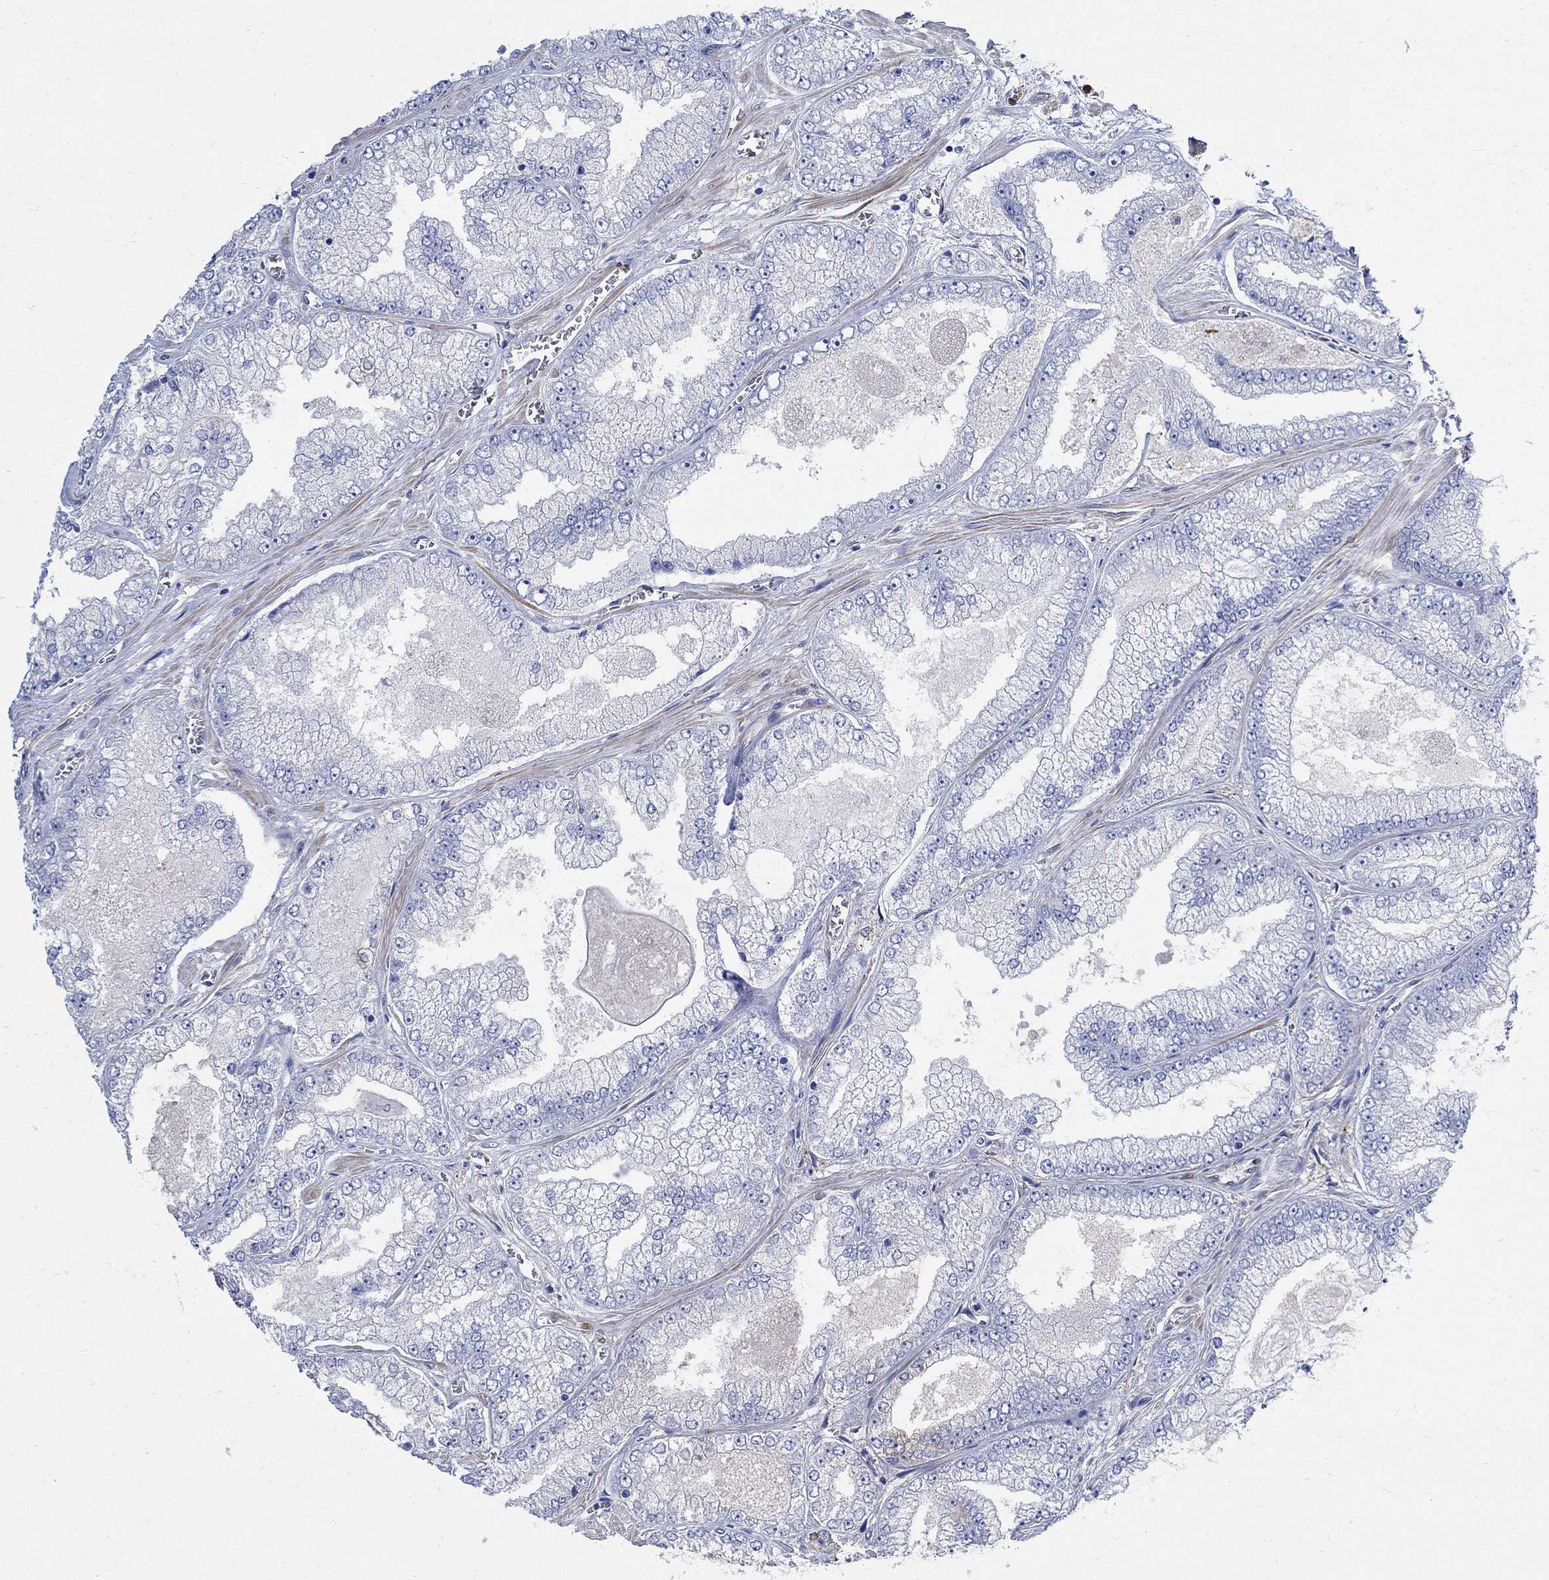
{"staining": {"intensity": "negative", "quantity": "none", "location": "none"}, "tissue": "prostate cancer", "cell_type": "Tumor cells", "image_type": "cancer", "snomed": [{"axis": "morphology", "description": "Adenocarcinoma, Low grade"}, {"axis": "topography", "description": "Prostate"}], "caption": "An image of human prostate adenocarcinoma (low-grade) is negative for staining in tumor cells.", "gene": "TGM2", "patient": {"sex": "male", "age": 57}}